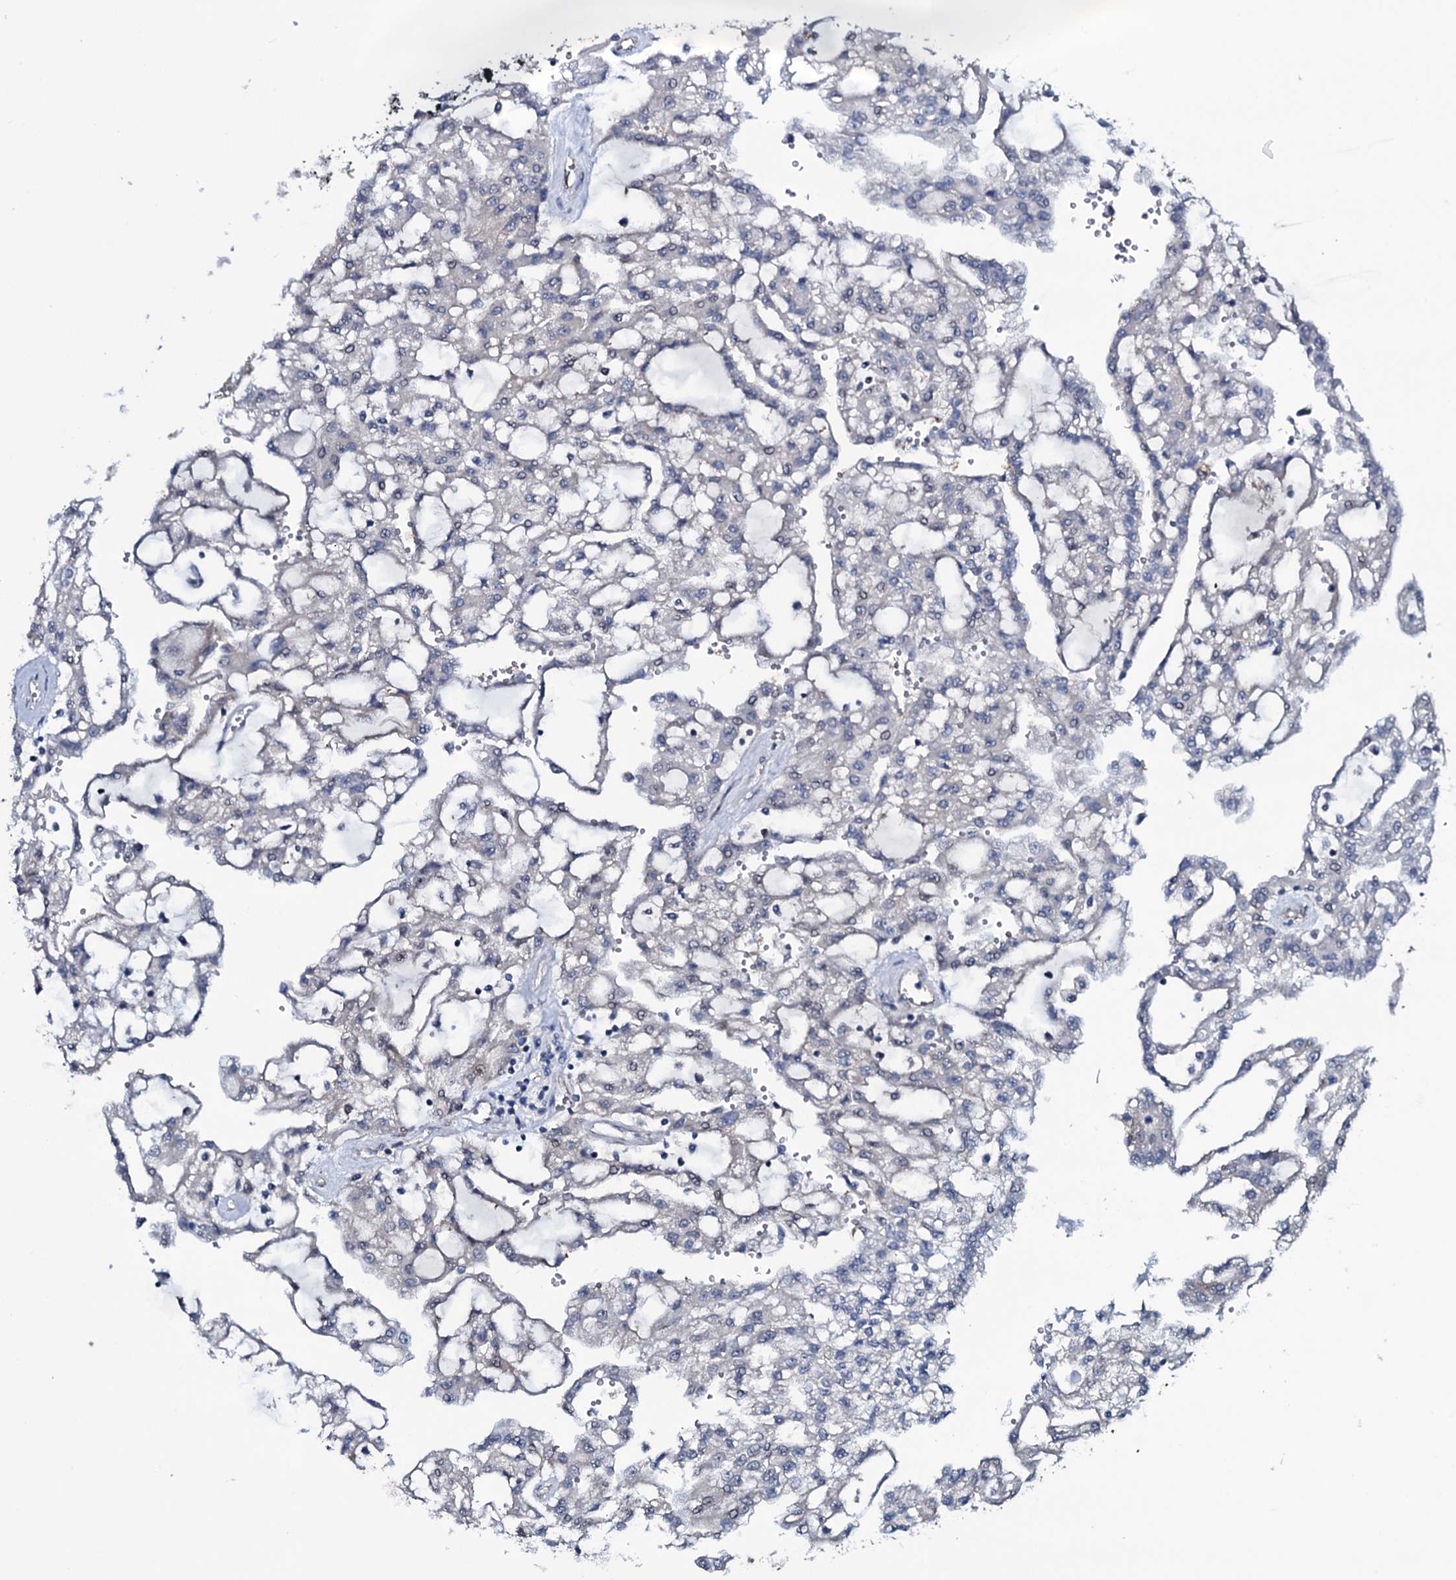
{"staining": {"intensity": "negative", "quantity": "none", "location": "none"}, "tissue": "renal cancer", "cell_type": "Tumor cells", "image_type": "cancer", "snomed": [{"axis": "morphology", "description": "Adenocarcinoma, NOS"}, {"axis": "topography", "description": "Kidney"}], "caption": "Immunohistochemistry image of adenocarcinoma (renal) stained for a protein (brown), which demonstrates no staining in tumor cells. (DAB (3,3'-diaminobenzidine) immunohistochemistry (IHC) visualized using brightfield microscopy, high magnification).", "gene": "WIPF3", "patient": {"sex": "male", "age": 63}}